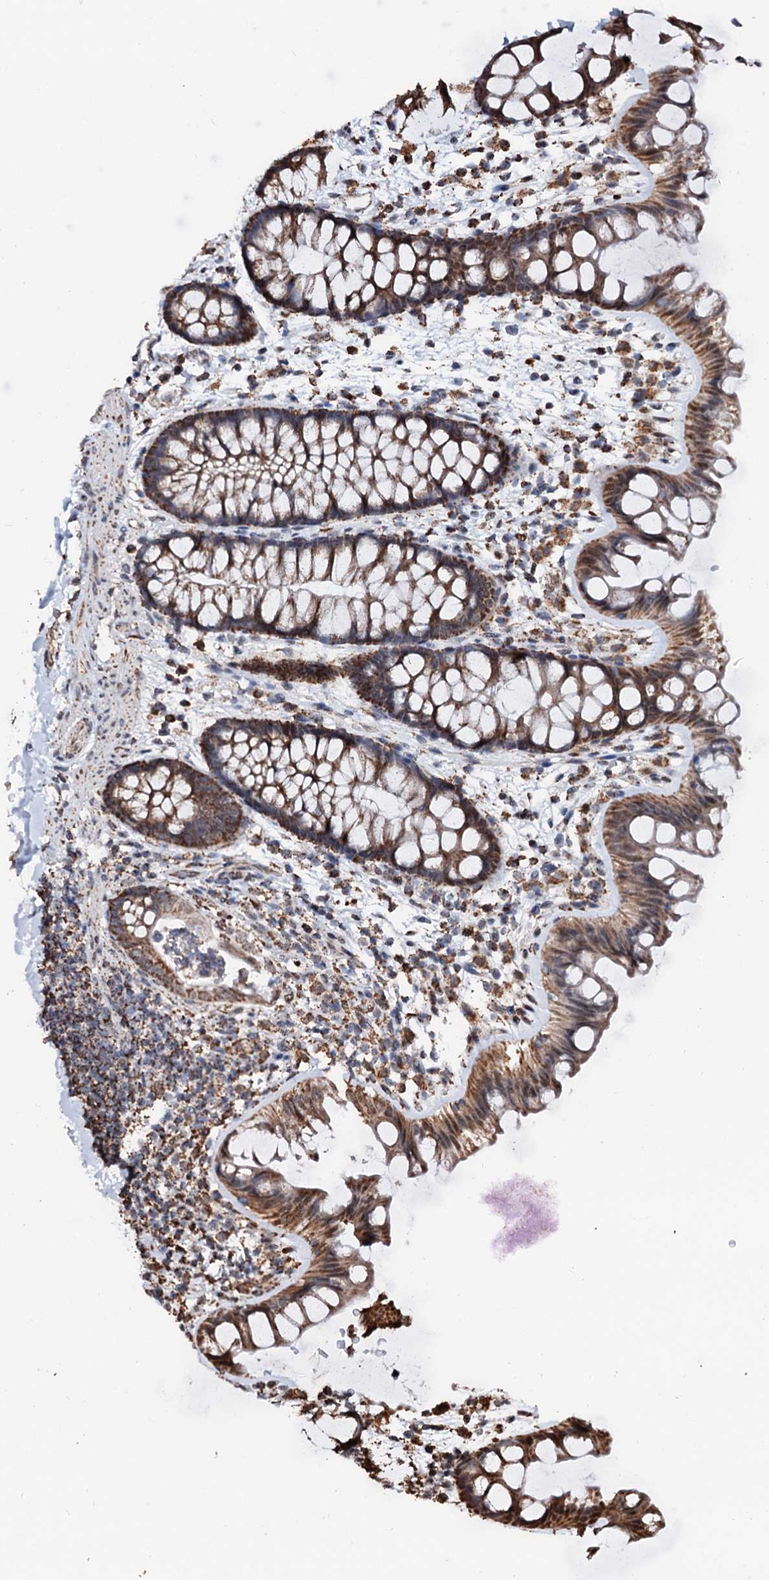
{"staining": {"intensity": "moderate", "quantity": ">75%", "location": "cytoplasmic/membranous"}, "tissue": "colon", "cell_type": "Endothelial cells", "image_type": "normal", "snomed": [{"axis": "morphology", "description": "Normal tissue, NOS"}, {"axis": "topography", "description": "Colon"}], "caption": "The image reveals a brown stain indicating the presence of a protein in the cytoplasmic/membranous of endothelial cells in colon. The staining is performed using DAB brown chromogen to label protein expression. The nuclei are counter-stained blue using hematoxylin.", "gene": "SECISBP2L", "patient": {"sex": "female", "age": 62}}